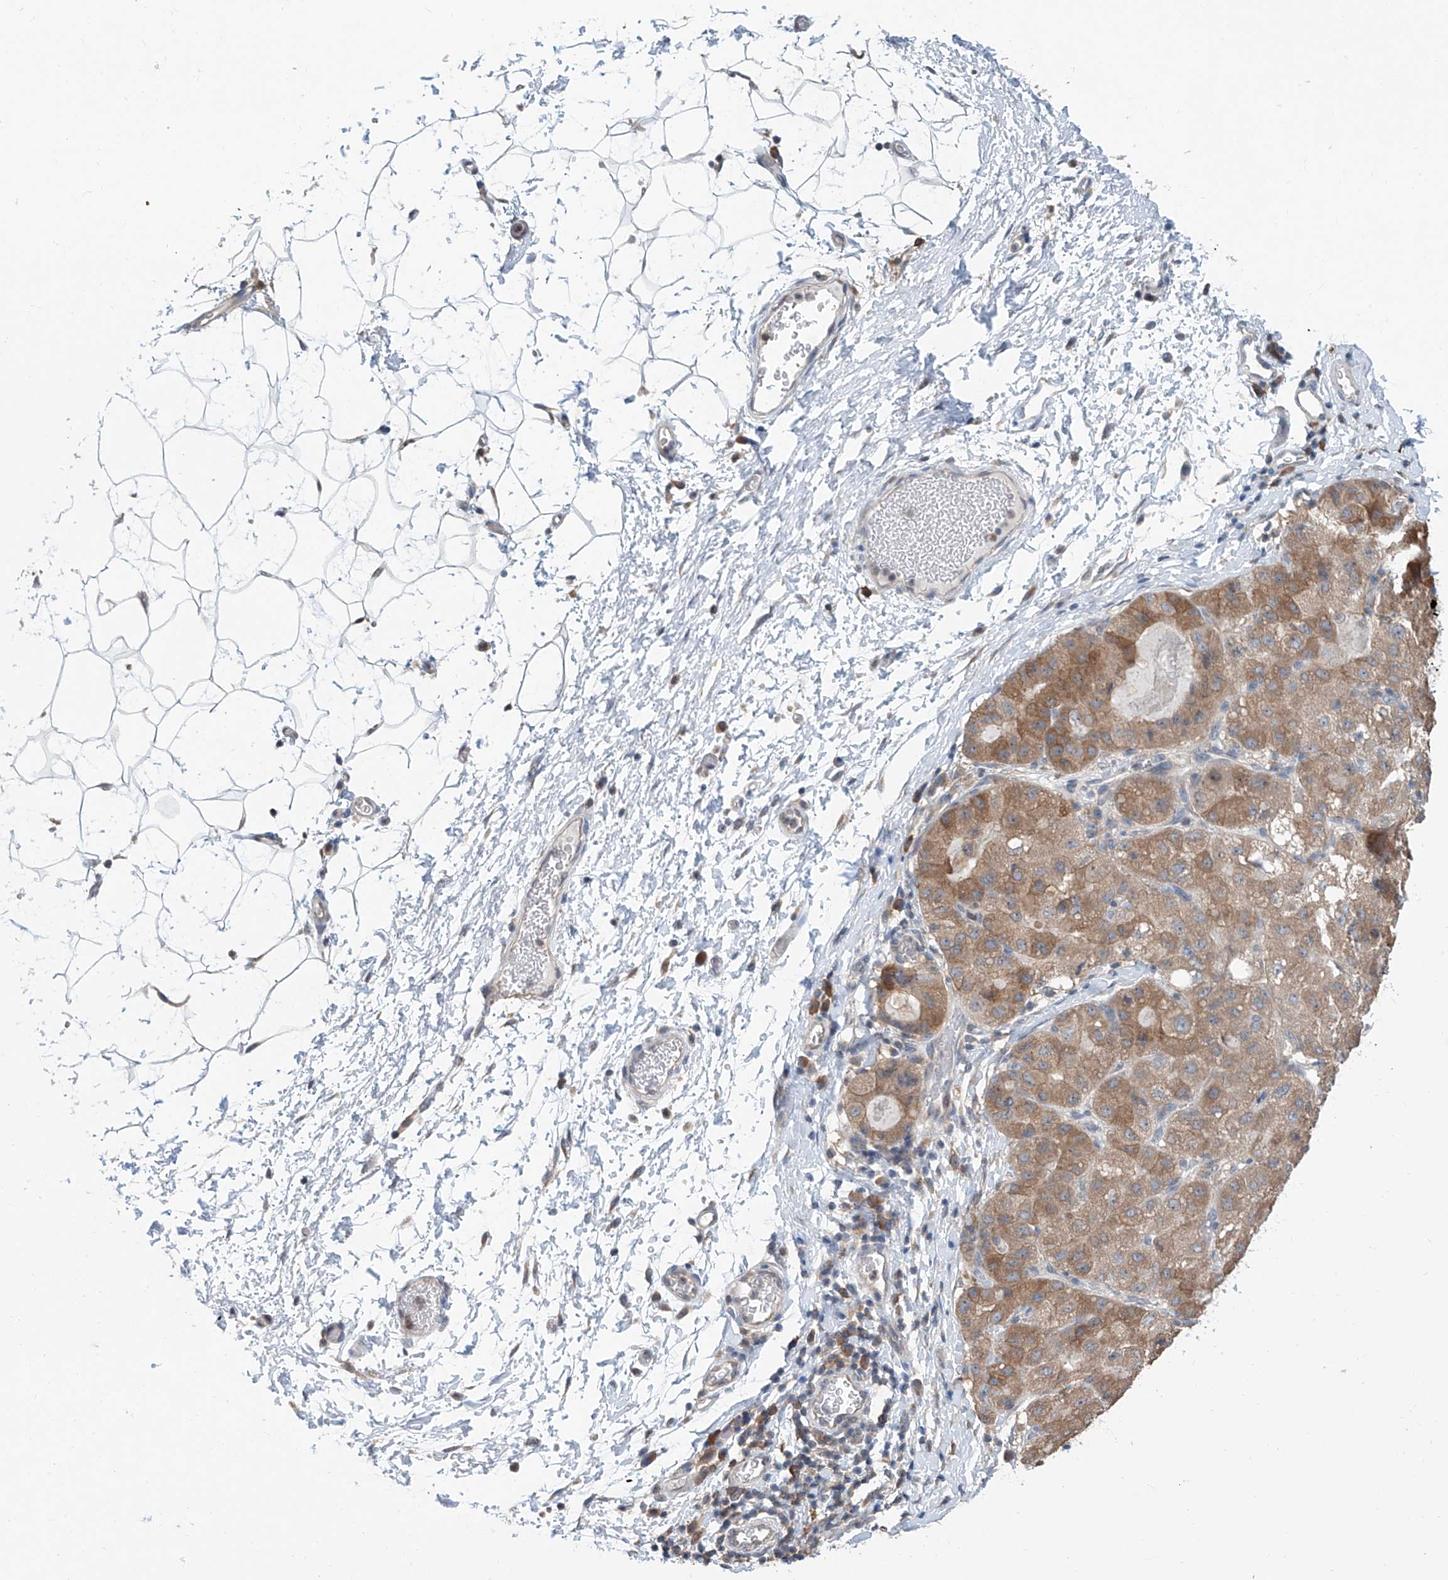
{"staining": {"intensity": "moderate", "quantity": ">75%", "location": "cytoplasmic/membranous"}, "tissue": "liver cancer", "cell_type": "Tumor cells", "image_type": "cancer", "snomed": [{"axis": "morphology", "description": "Carcinoma, Hepatocellular, NOS"}, {"axis": "topography", "description": "Liver"}], "caption": "Liver cancer (hepatocellular carcinoma) stained for a protein (brown) demonstrates moderate cytoplasmic/membranous positive staining in approximately >75% of tumor cells.", "gene": "KCNK10", "patient": {"sex": "male", "age": 80}}